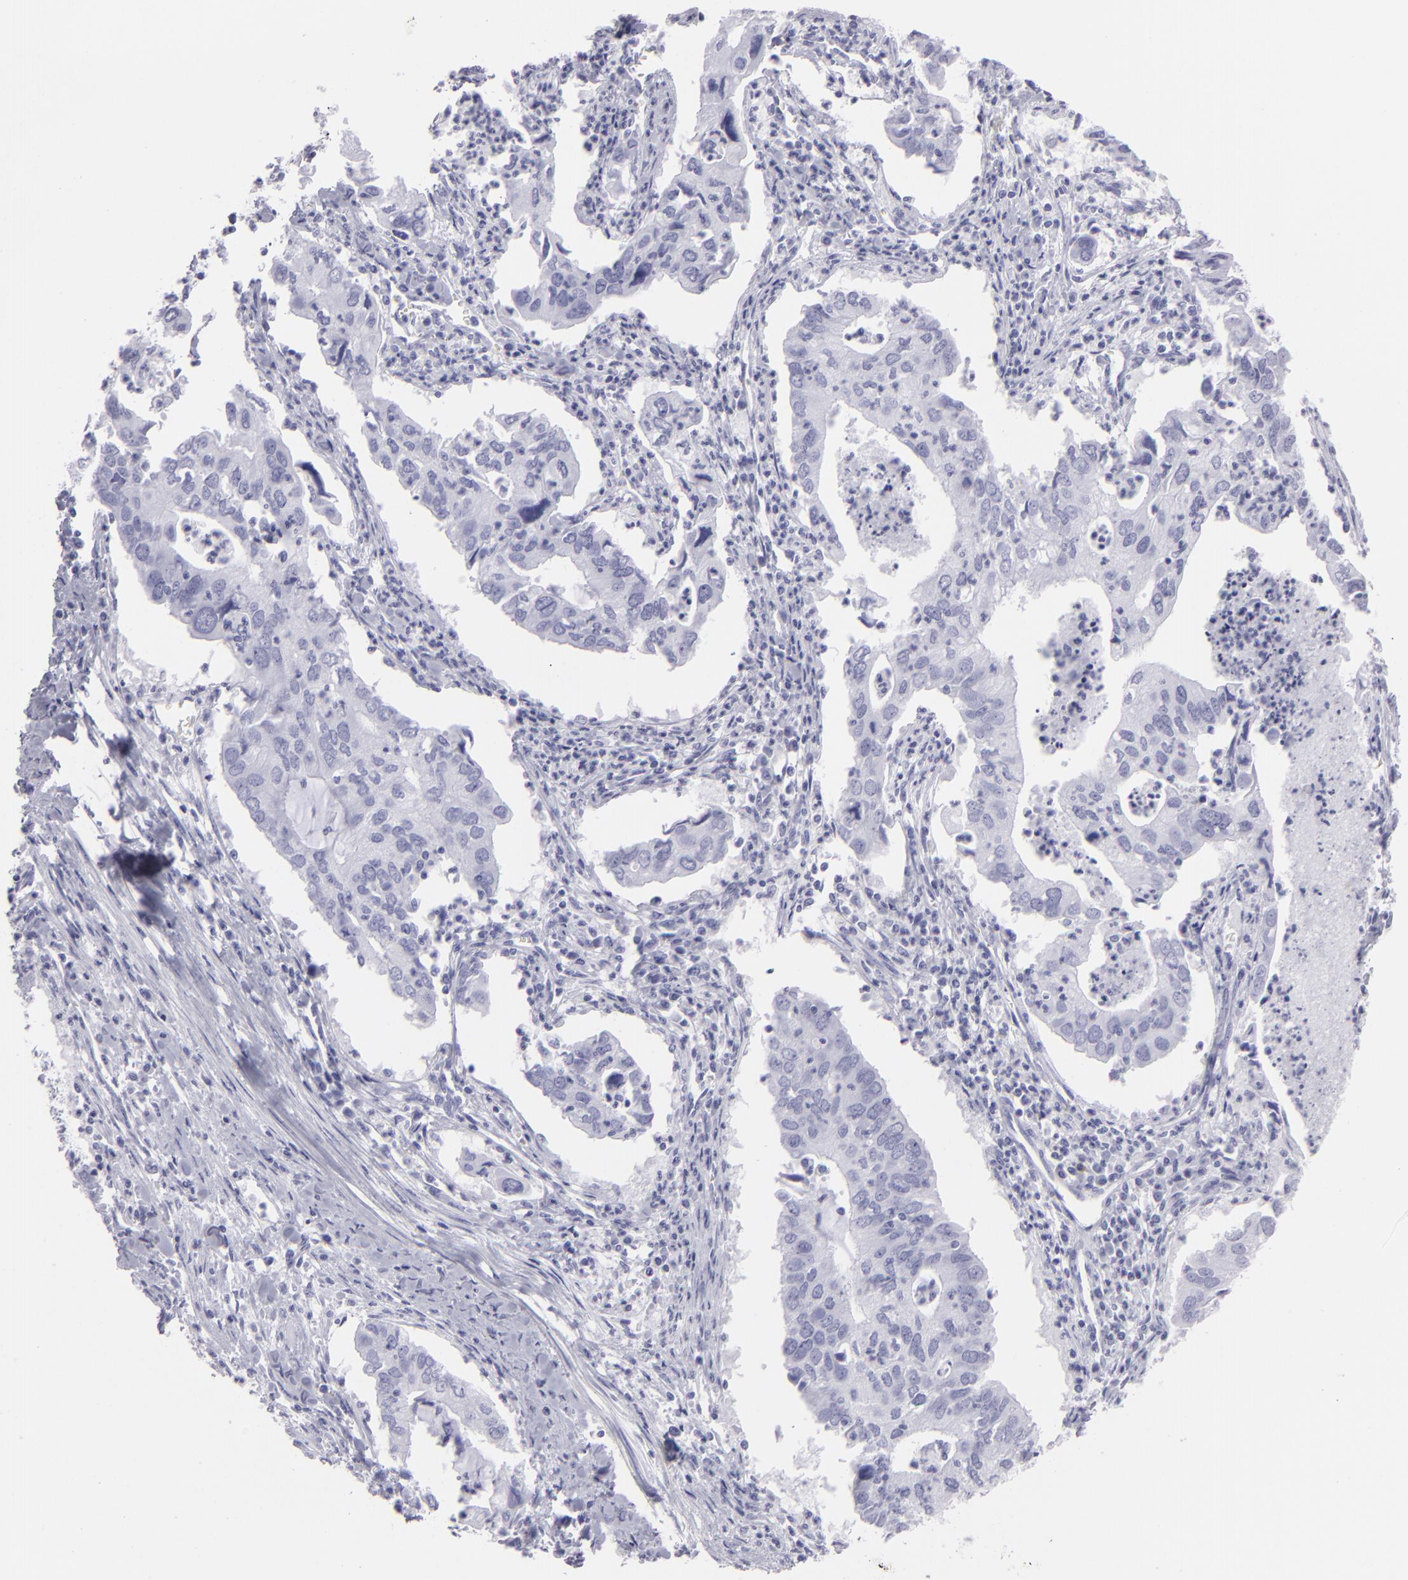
{"staining": {"intensity": "negative", "quantity": "none", "location": "none"}, "tissue": "lung cancer", "cell_type": "Tumor cells", "image_type": "cancer", "snomed": [{"axis": "morphology", "description": "Adenocarcinoma, NOS"}, {"axis": "topography", "description": "Lung"}], "caption": "Human lung adenocarcinoma stained for a protein using immunohistochemistry (IHC) reveals no staining in tumor cells.", "gene": "FLG", "patient": {"sex": "male", "age": 48}}